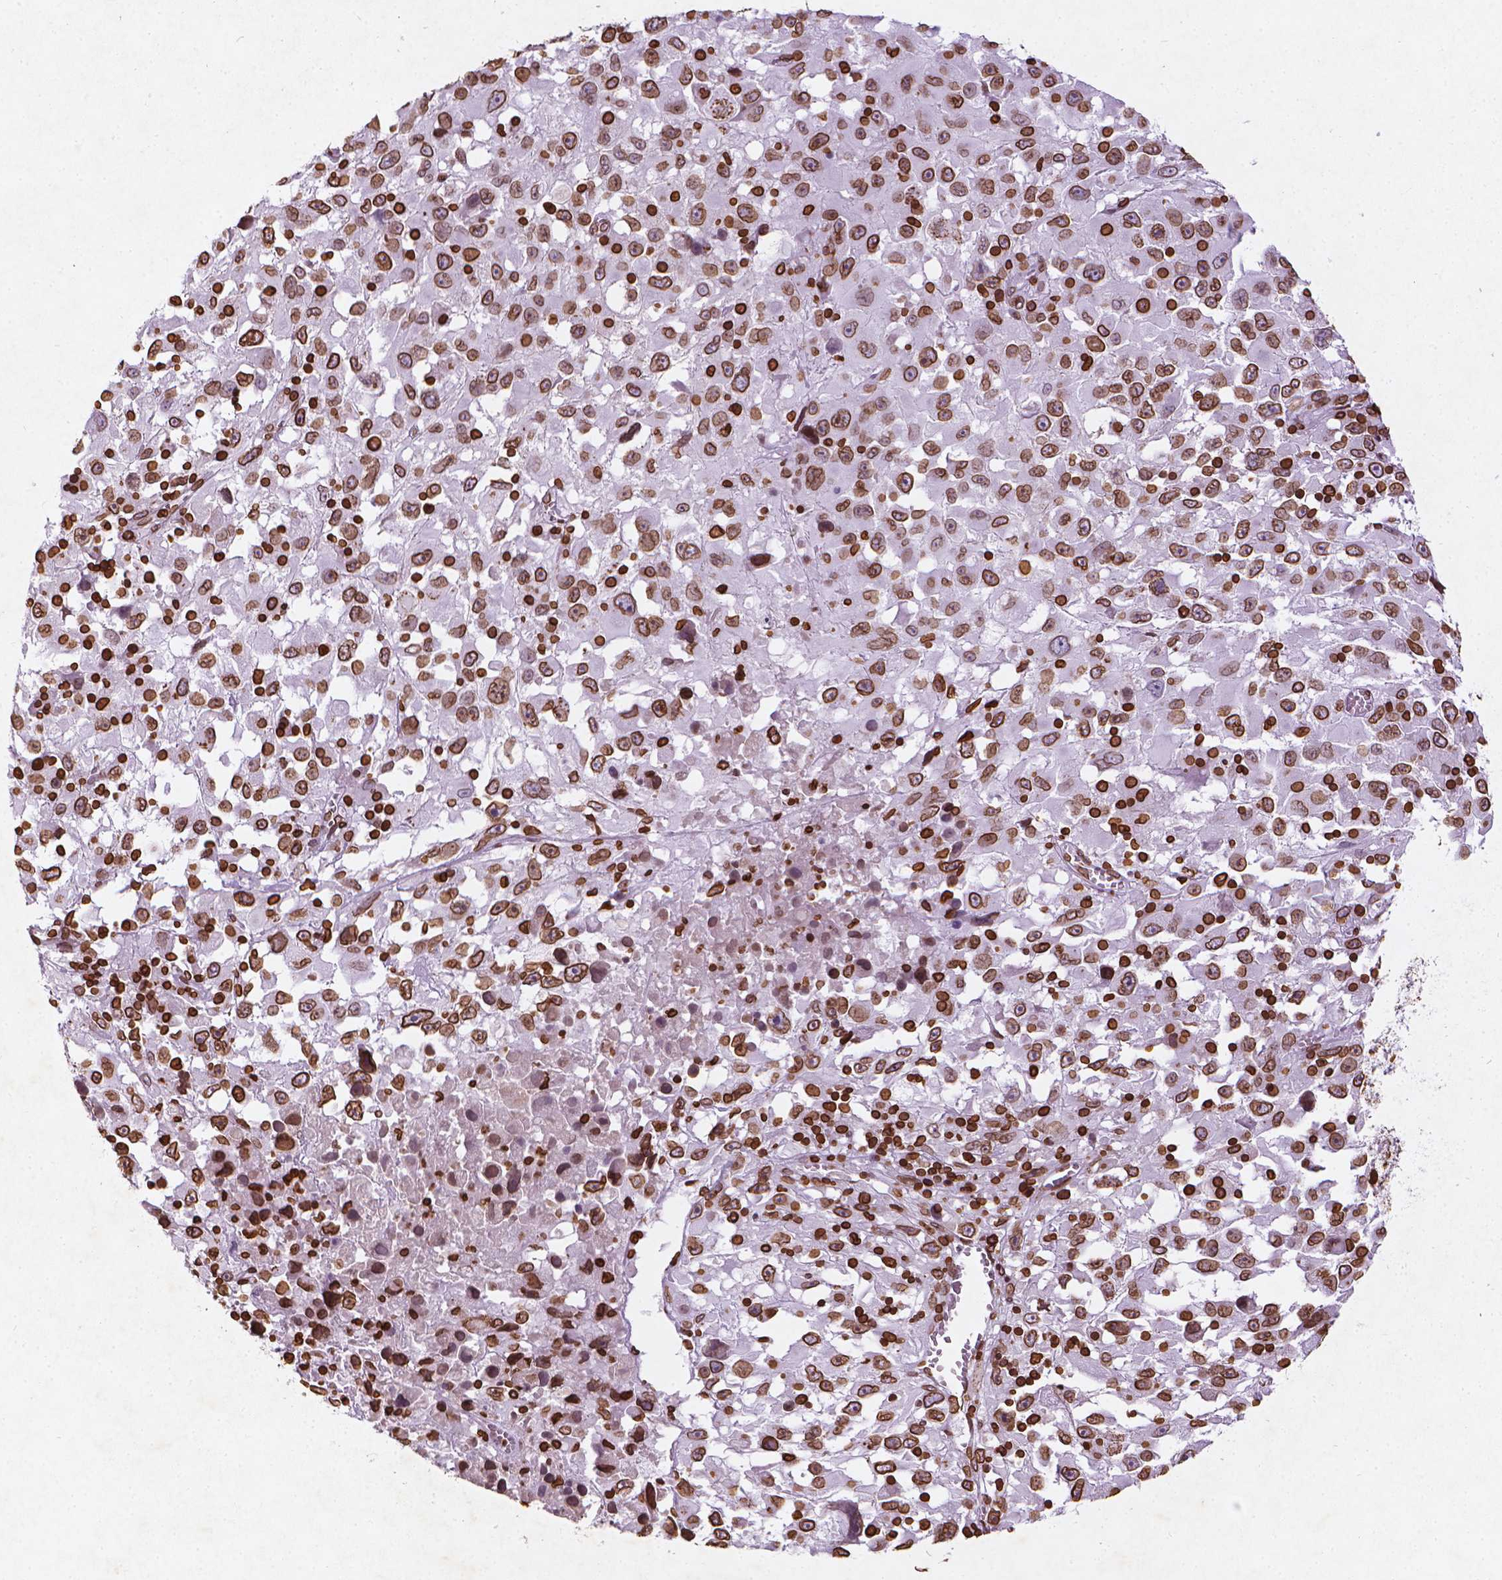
{"staining": {"intensity": "strong", "quantity": ">75%", "location": "cytoplasmic/membranous,nuclear"}, "tissue": "melanoma", "cell_type": "Tumor cells", "image_type": "cancer", "snomed": [{"axis": "morphology", "description": "Malignant melanoma, Metastatic site"}, {"axis": "topography", "description": "Soft tissue"}], "caption": "An image of melanoma stained for a protein demonstrates strong cytoplasmic/membranous and nuclear brown staining in tumor cells. (brown staining indicates protein expression, while blue staining denotes nuclei).", "gene": "LMNB1", "patient": {"sex": "male", "age": 50}}